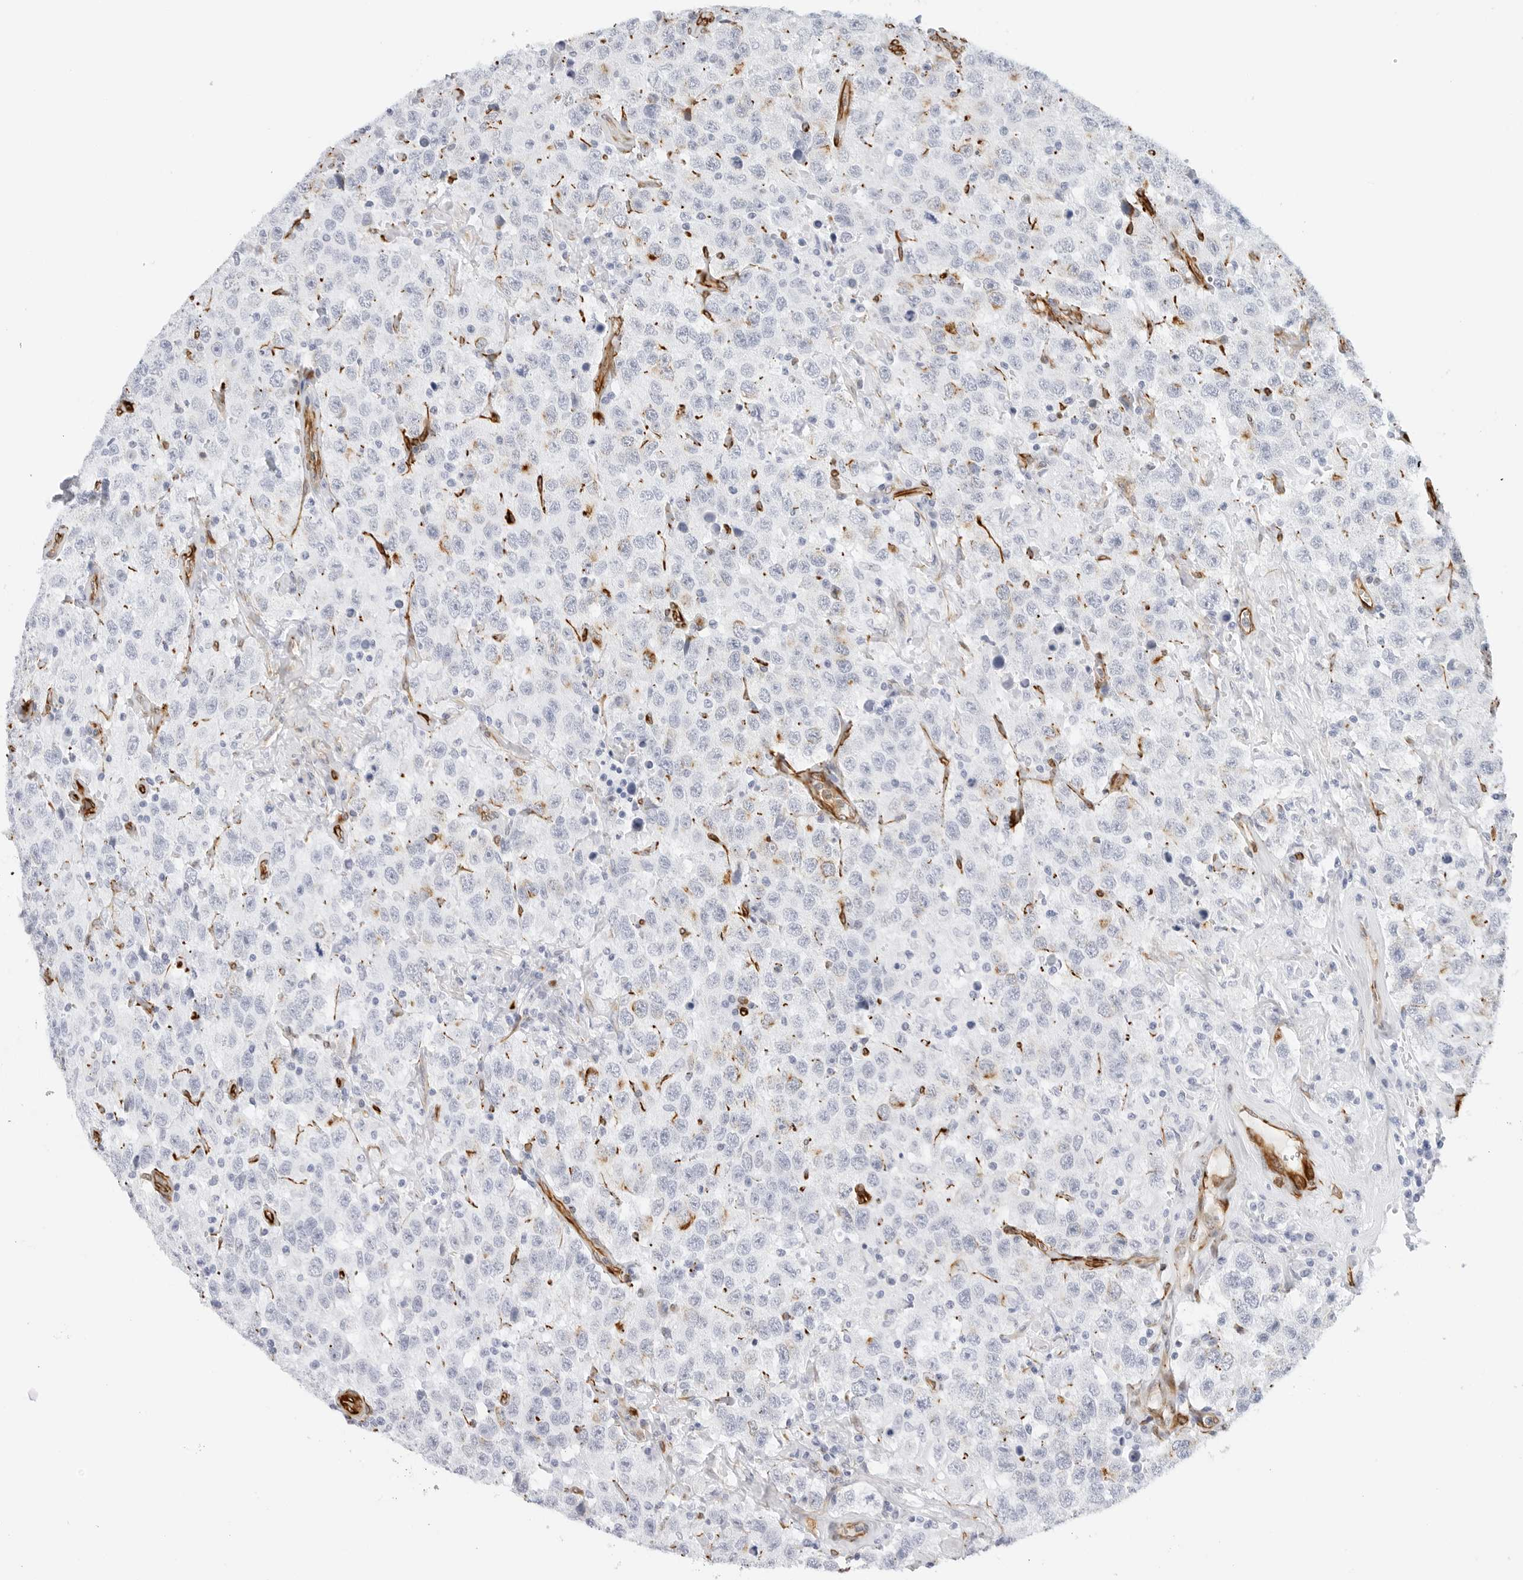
{"staining": {"intensity": "negative", "quantity": "none", "location": "none"}, "tissue": "testis cancer", "cell_type": "Tumor cells", "image_type": "cancer", "snomed": [{"axis": "morphology", "description": "Seminoma, NOS"}, {"axis": "topography", "description": "Testis"}], "caption": "Tumor cells show no significant protein expression in testis cancer.", "gene": "NES", "patient": {"sex": "male", "age": 41}}